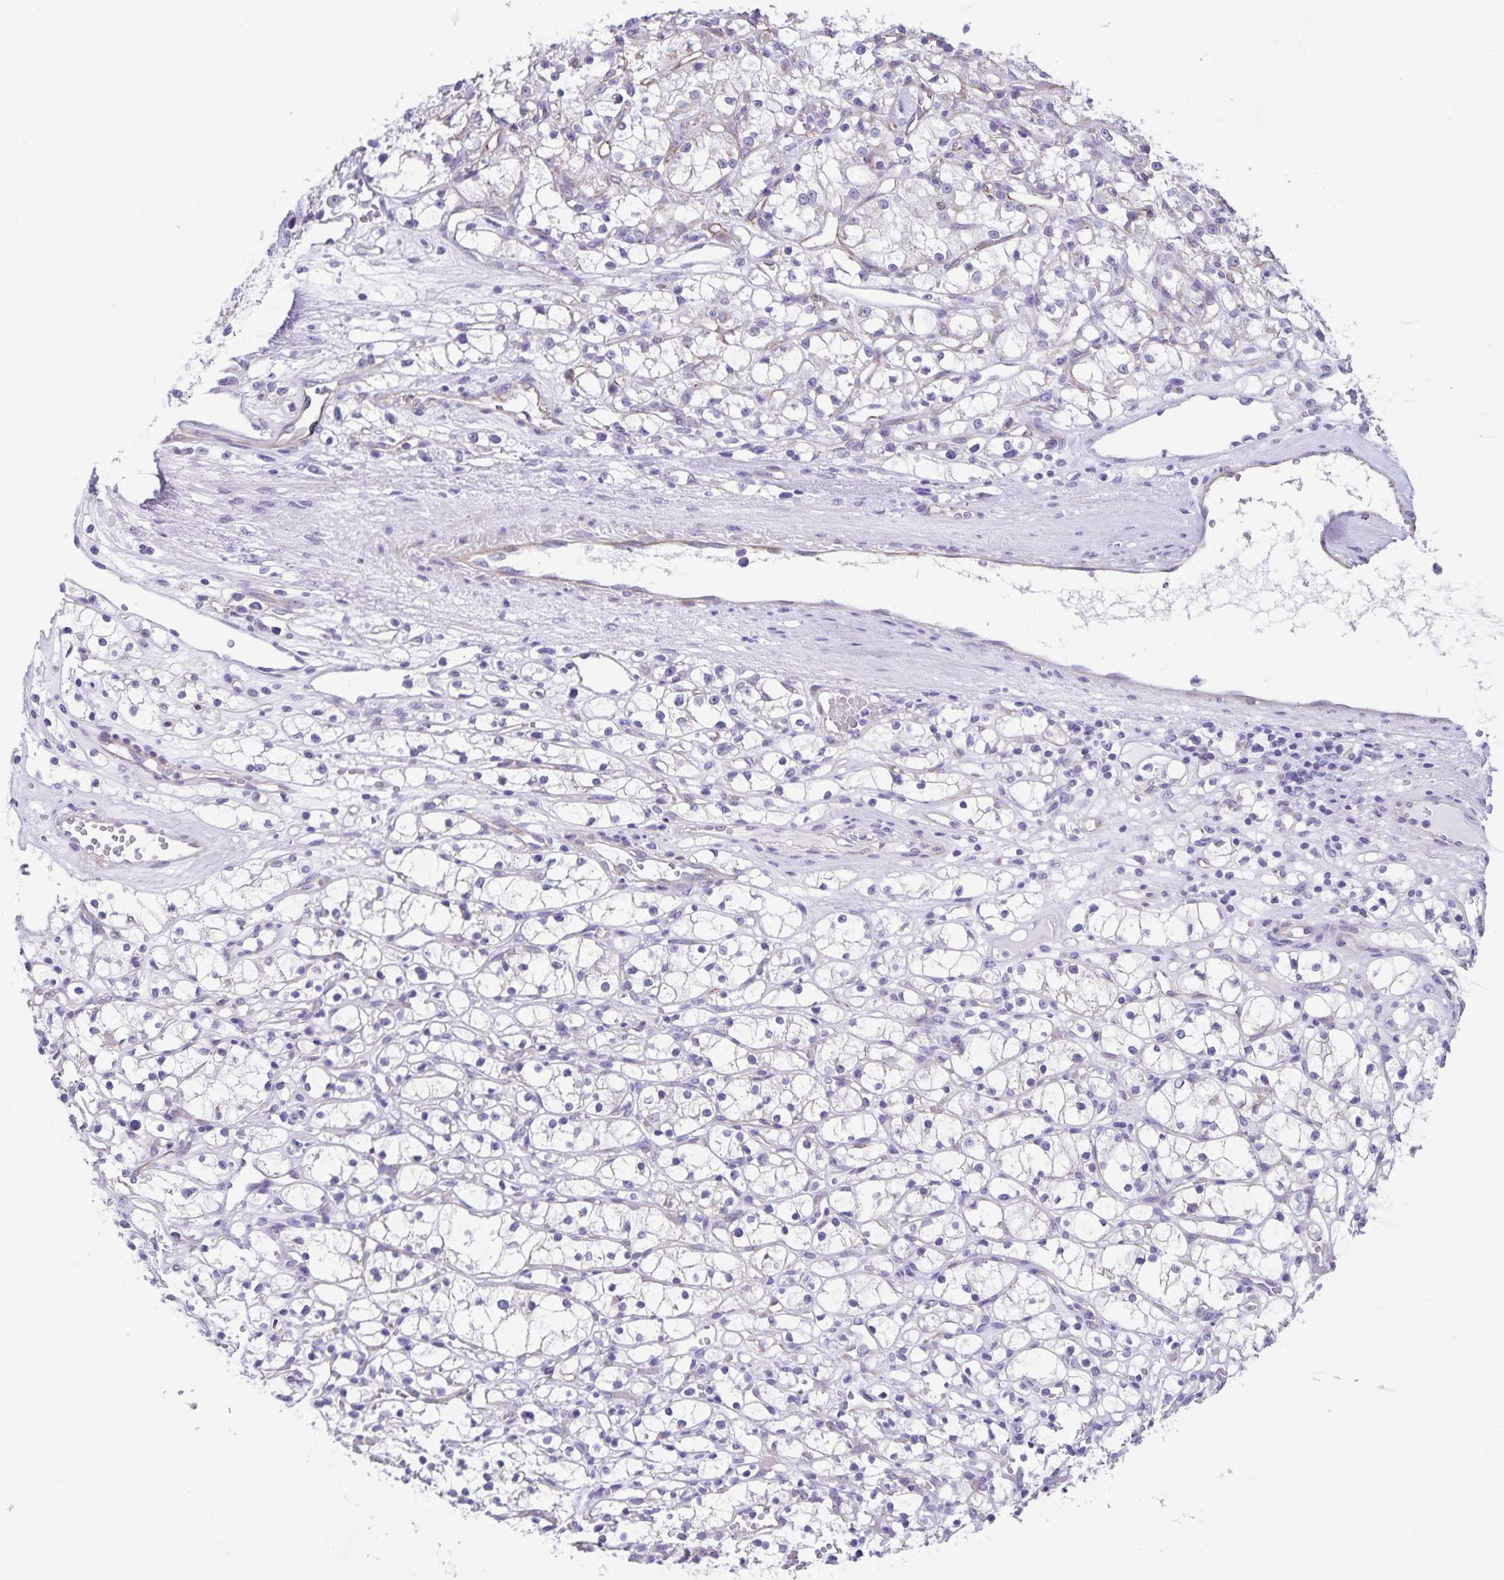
{"staining": {"intensity": "negative", "quantity": "none", "location": "none"}, "tissue": "renal cancer", "cell_type": "Tumor cells", "image_type": "cancer", "snomed": [{"axis": "morphology", "description": "Adenocarcinoma, NOS"}, {"axis": "topography", "description": "Kidney"}], "caption": "An immunohistochemistry image of renal adenocarcinoma is shown. There is no staining in tumor cells of renal adenocarcinoma. (Brightfield microscopy of DAB IHC at high magnification).", "gene": "SYNM", "patient": {"sex": "female", "age": 59}}